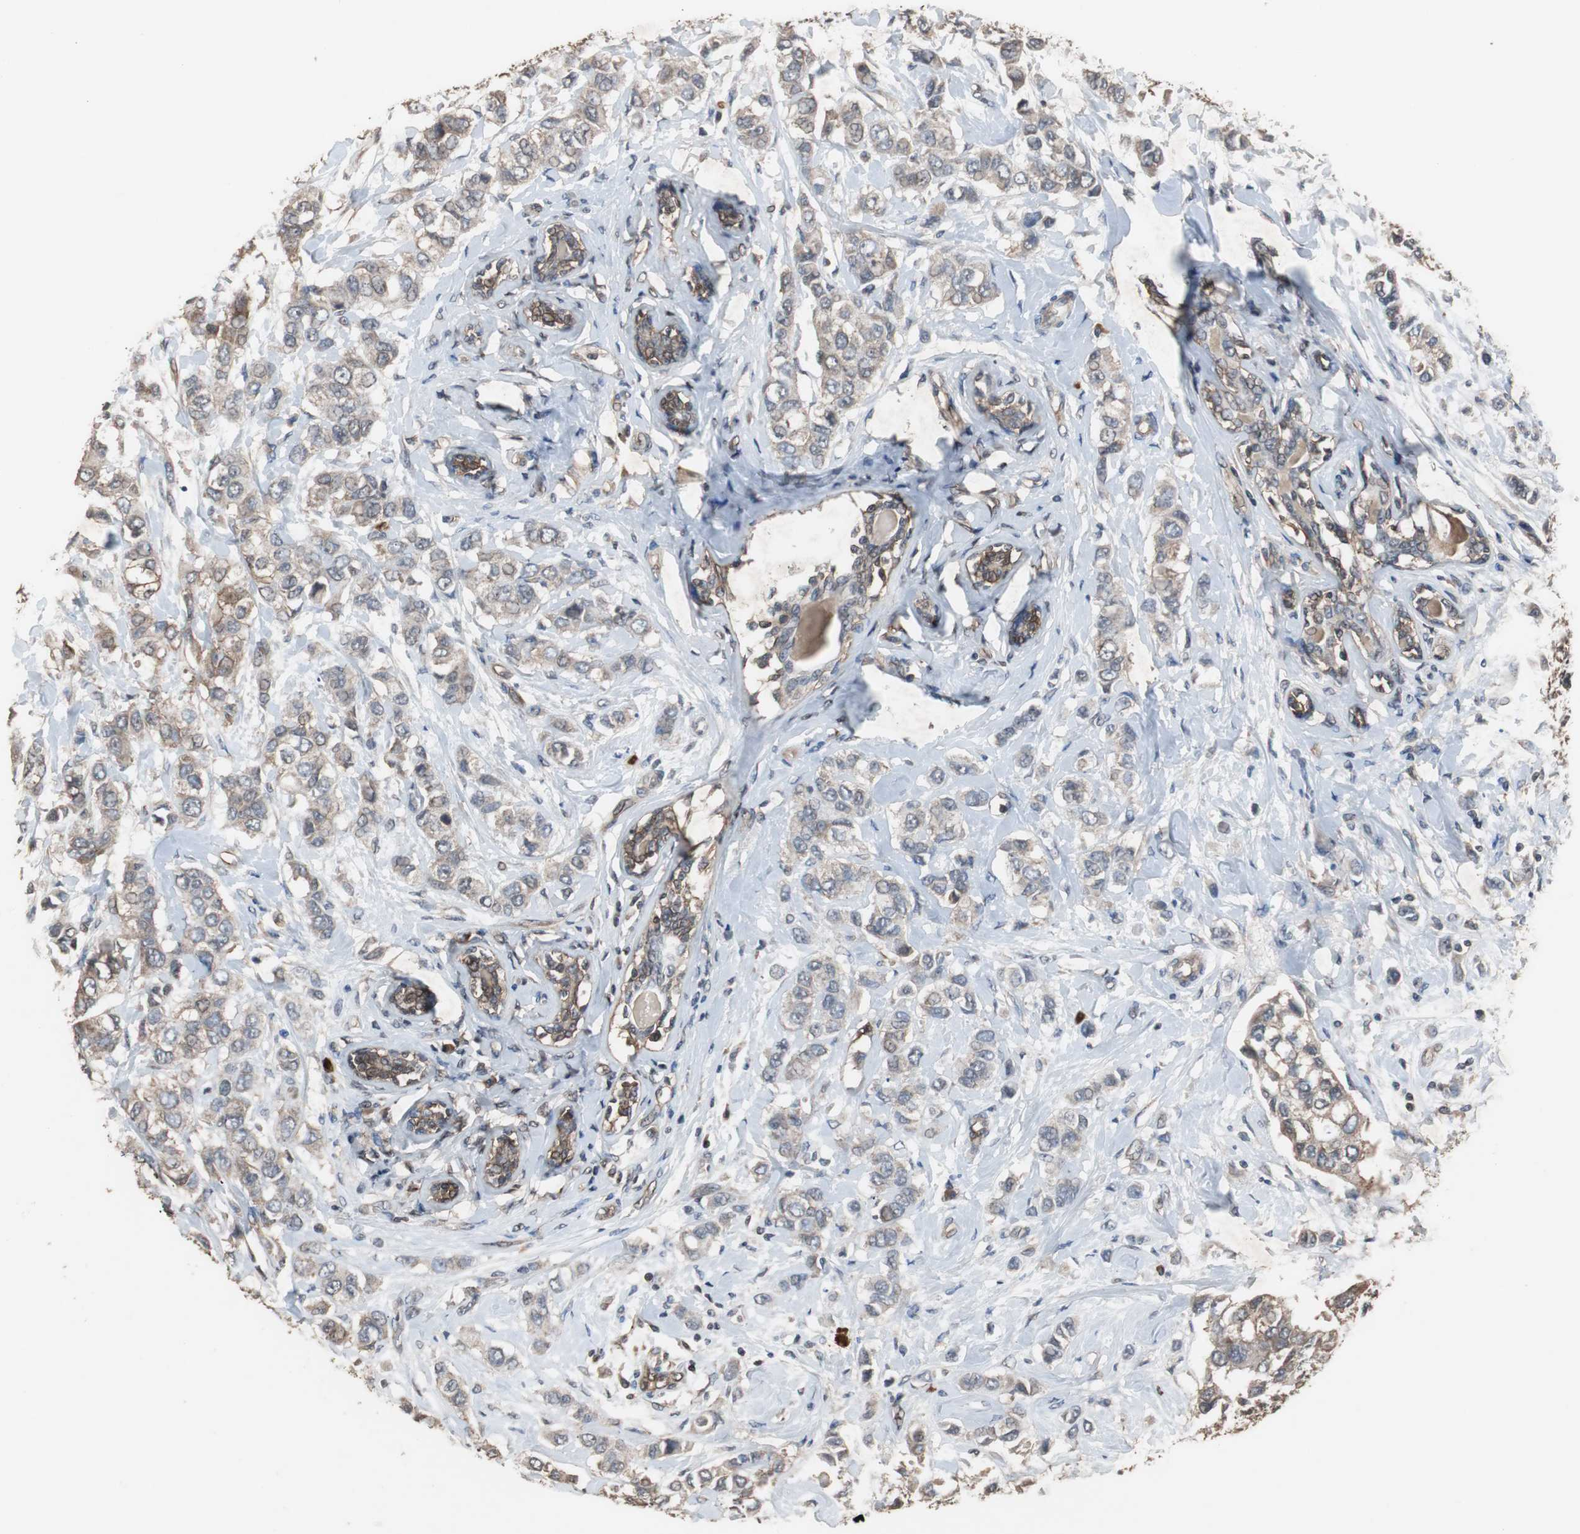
{"staining": {"intensity": "moderate", "quantity": ">75%", "location": "cytoplasmic/membranous"}, "tissue": "breast cancer", "cell_type": "Tumor cells", "image_type": "cancer", "snomed": [{"axis": "morphology", "description": "Duct carcinoma"}, {"axis": "topography", "description": "Breast"}], "caption": "There is medium levels of moderate cytoplasmic/membranous positivity in tumor cells of breast cancer (intraductal carcinoma), as demonstrated by immunohistochemical staining (brown color).", "gene": "NDRG1", "patient": {"sex": "female", "age": 50}}